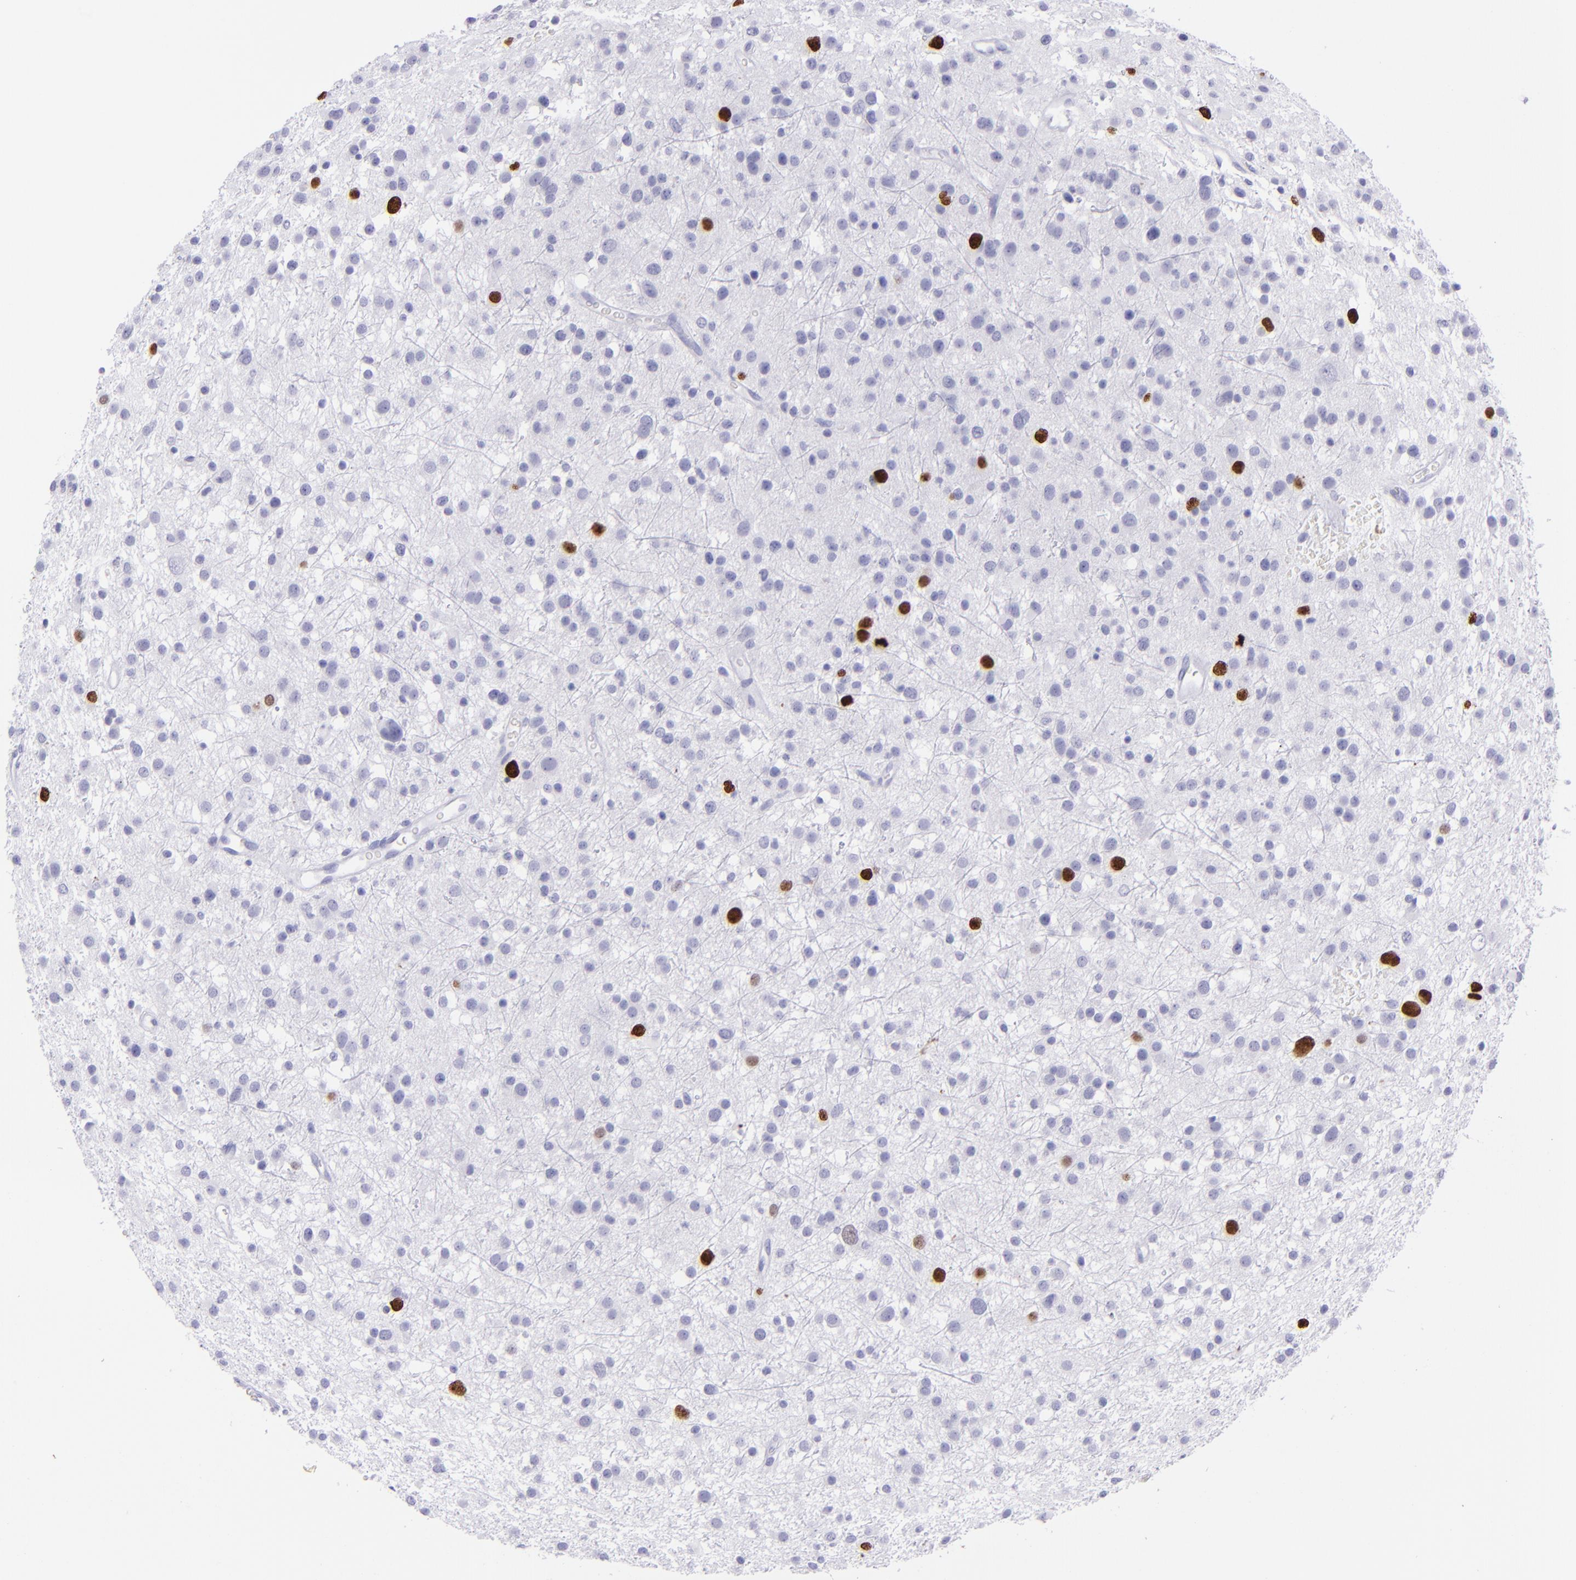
{"staining": {"intensity": "strong", "quantity": "<25%", "location": "nuclear"}, "tissue": "glioma", "cell_type": "Tumor cells", "image_type": "cancer", "snomed": [{"axis": "morphology", "description": "Glioma, malignant, Low grade"}, {"axis": "topography", "description": "Brain"}], "caption": "Brown immunohistochemical staining in malignant low-grade glioma demonstrates strong nuclear positivity in about <25% of tumor cells.", "gene": "TOP2A", "patient": {"sex": "female", "age": 36}}